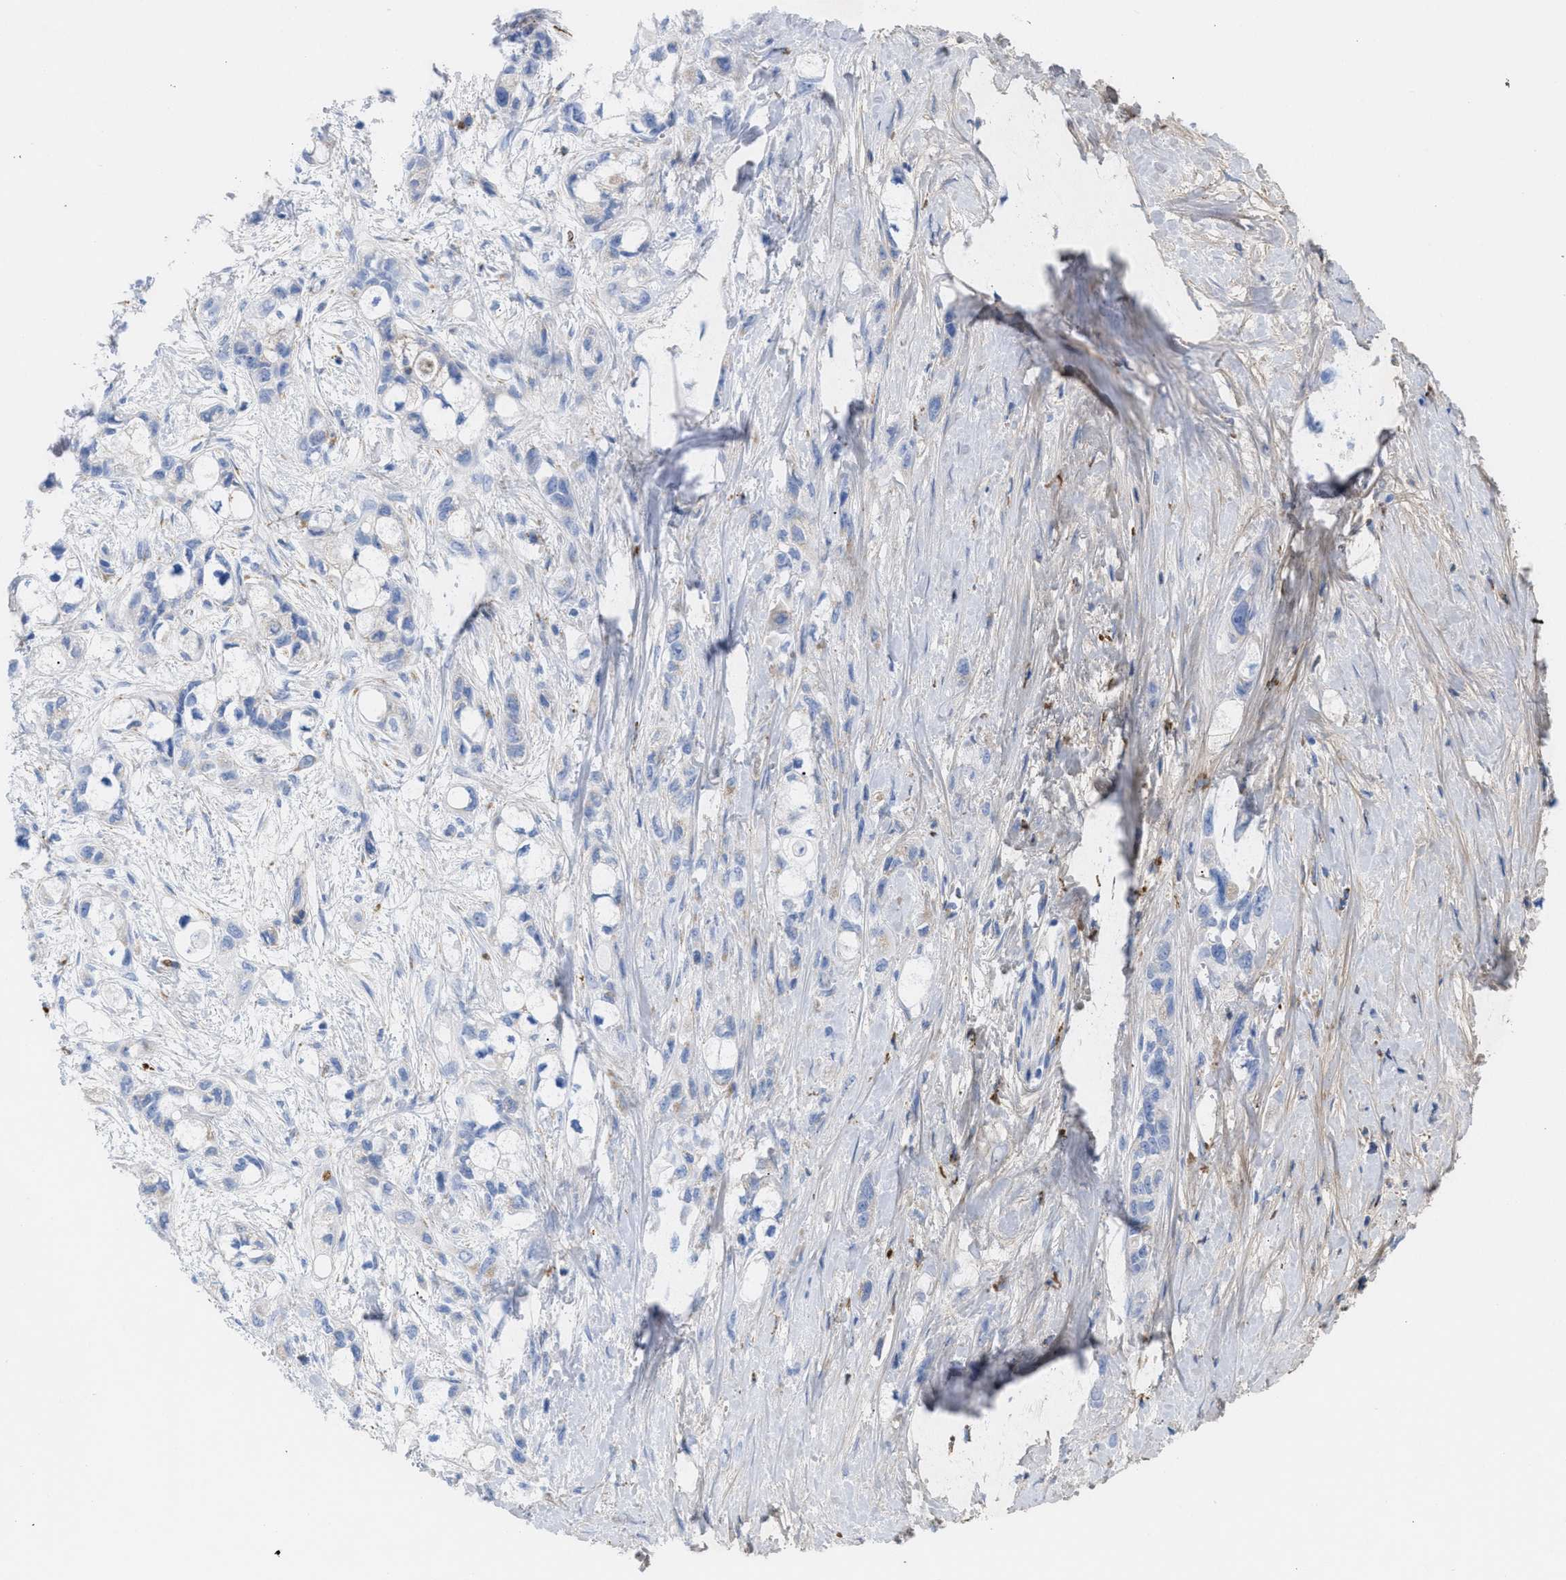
{"staining": {"intensity": "negative", "quantity": "none", "location": "none"}, "tissue": "pancreatic cancer", "cell_type": "Tumor cells", "image_type": "cancer", "snomed": [{"axis": "morphology", "description": "Adenocarcinoma, NOS"}, {"axis": "topography", "description": "Pancreas"}], "caption": "Image shows no protein positivity in tumor cells of pancreatic adenocarcinoma tissue. The staining is performed using DAB brown chromogen with nuclei counter-stained in using hematoxylin.", "gene": "DRAM2", "patient": {"sex": "male", "age": 74}}